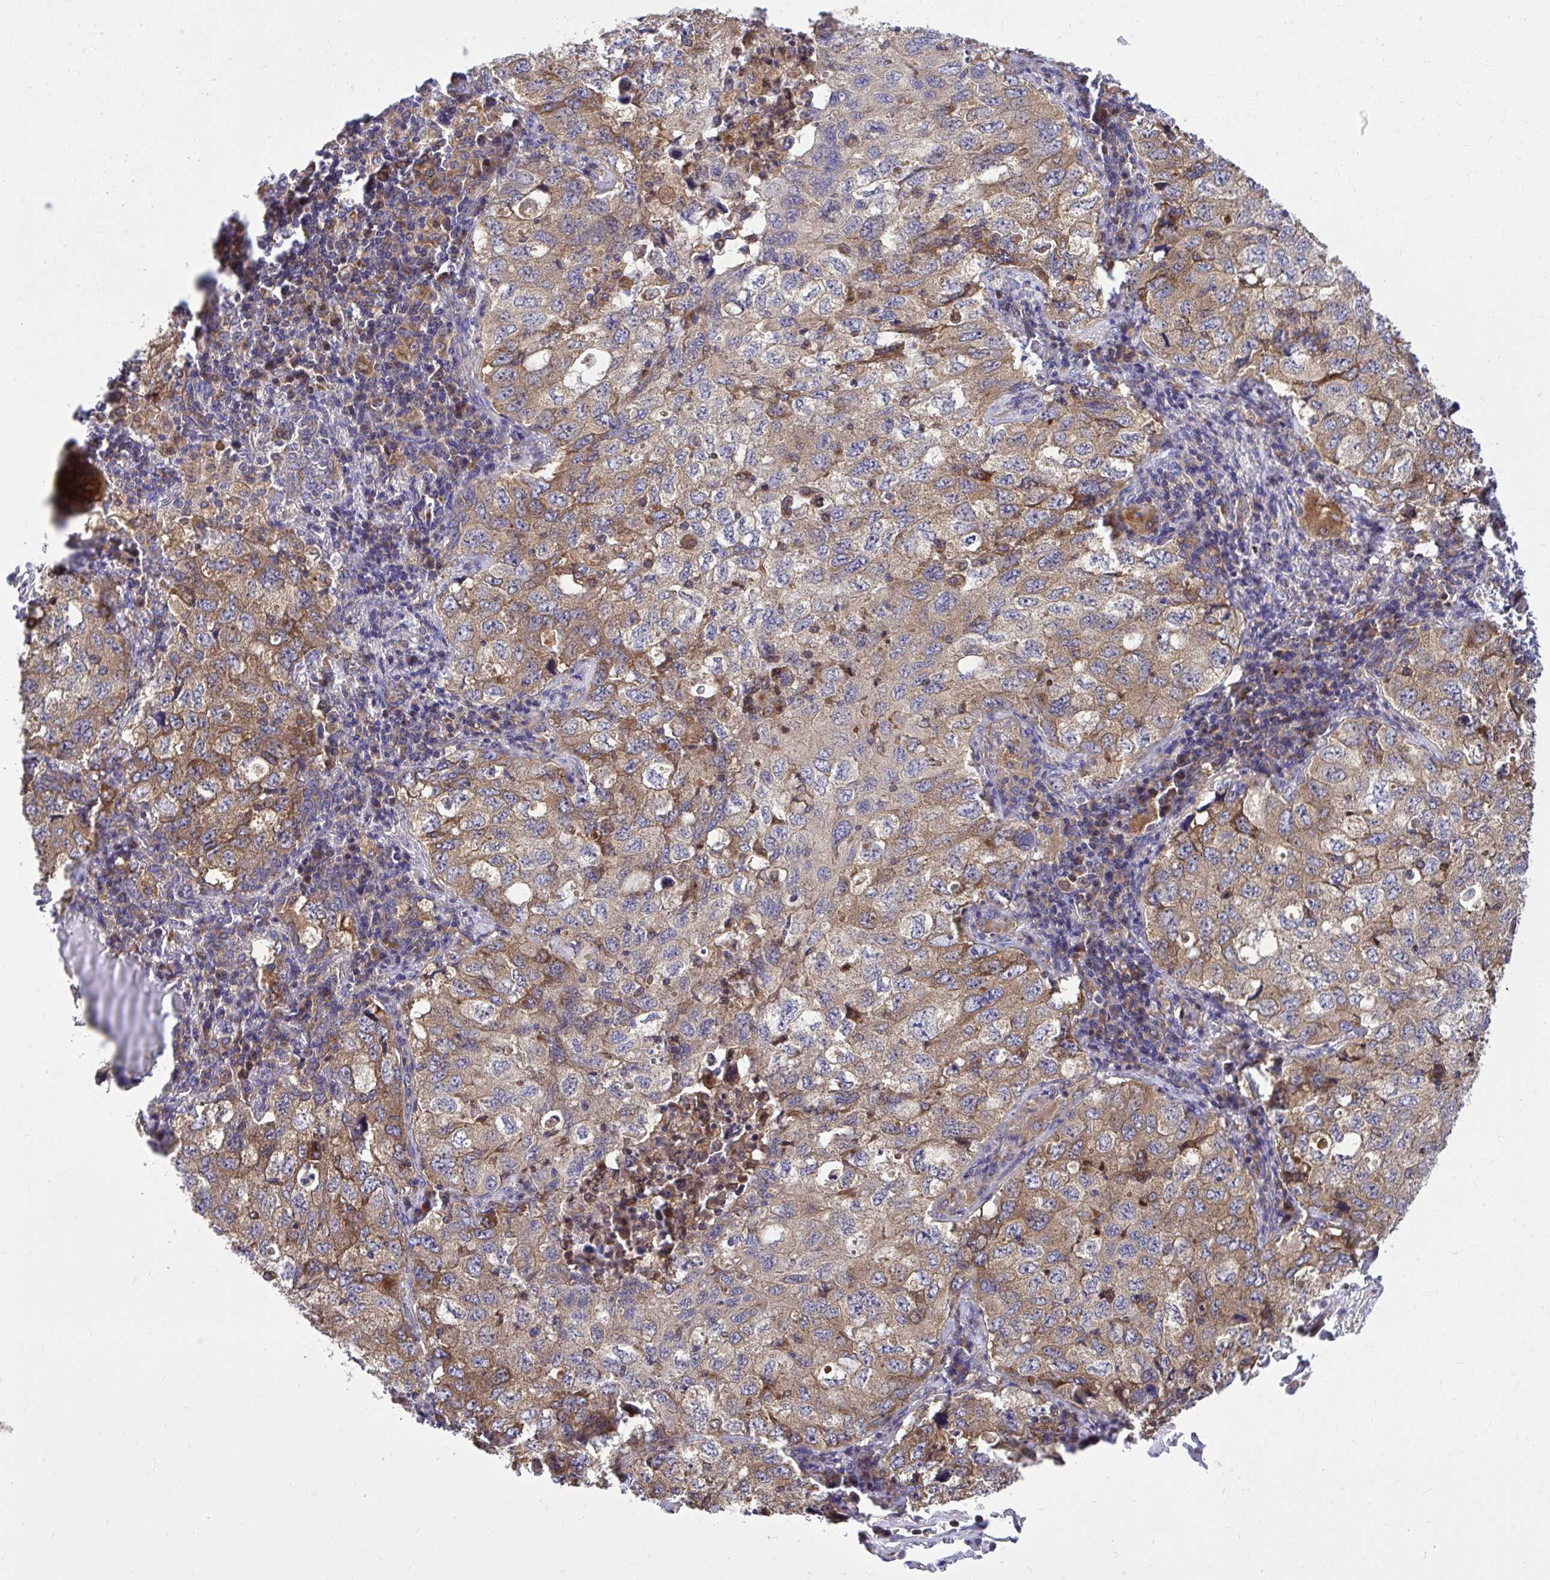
{"staining": {"intensity": "weak", "quantity": "25%-75%", "location": "cytoplasmic/membranous"}, "tissue": "lung cancer", "cell_type": "Tumor cells", "image_type": "cancer", "snomed": [{"axis": "morphology", "description": "Adenocarcinoma, NOS"}, {"axis": "topography", "description": "Lung"}], "caption": "Immunohistochemical staining of human lung cancer (adenocarcinoma) displays weak cytoplasmic/membranous protein expression in approximately 25%-75% of tumor cells.", "gene": "PAIP2", "patient": {"sex": "female", "age": 57}}